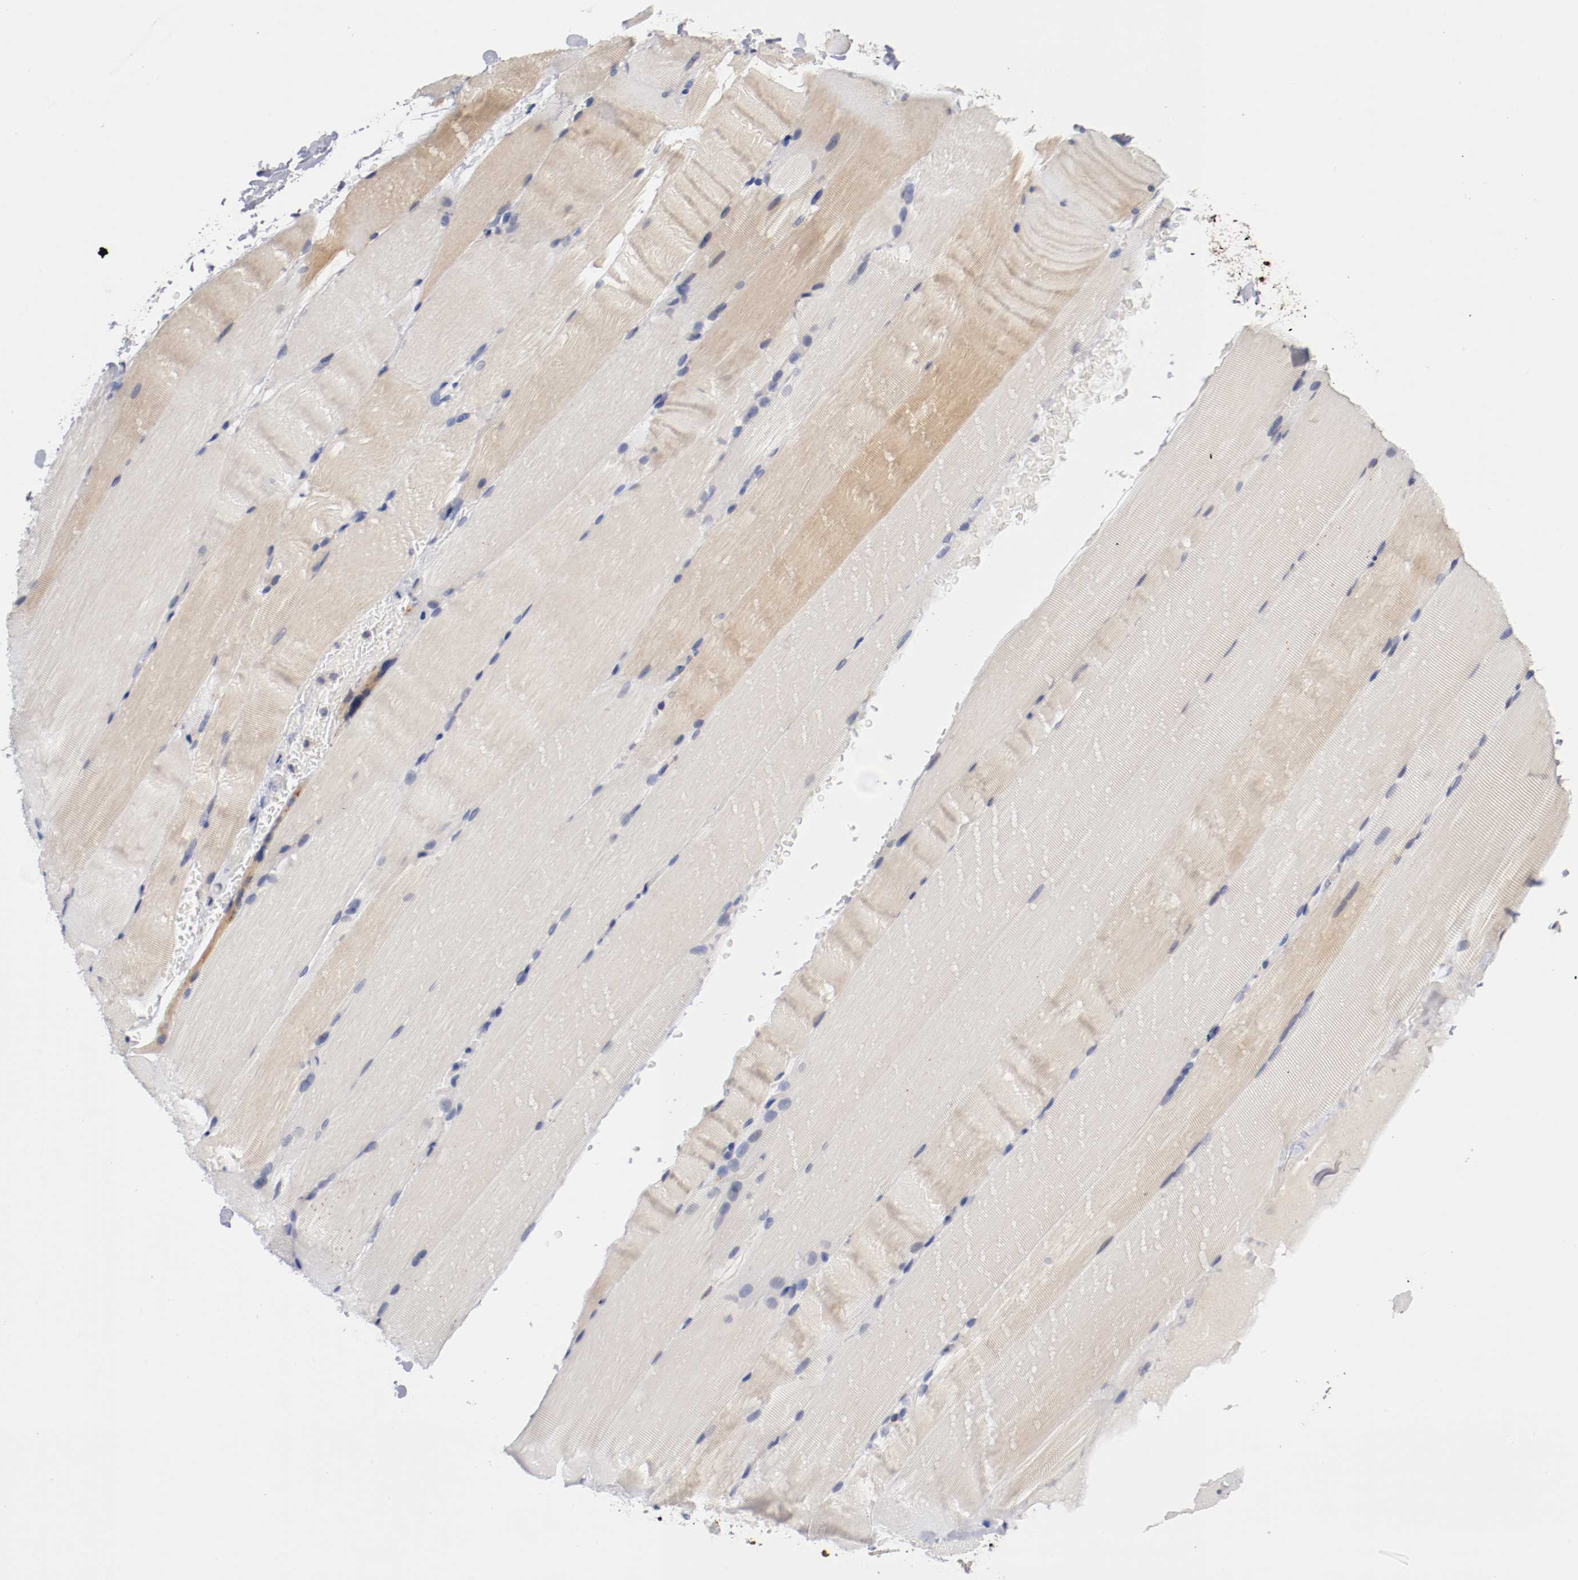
{"staining": {"intensity": "weak", "quantity": "25%-75%", "location": "cytoplasmic/membranous"}, "tissue": "skeletal muscle", "cell_type": "Myocytes", "image_type": "normal", "snomed": [{"axis": "morphology", "description": "Normal tissue, NOS"}, {"axis": "topography", "description": "Skeletal muscle"}, {"axis": "topography", "description": "Parathyroid gland"}], "caption": "Skeletal muscle stained for a protein (brown) reveals weak cytoplasmic/membranous positive positivity in approximately 25%-75% of myocytes.", "gene": "TNFSF12", "patient": {"sex": "female", "age": 37}}